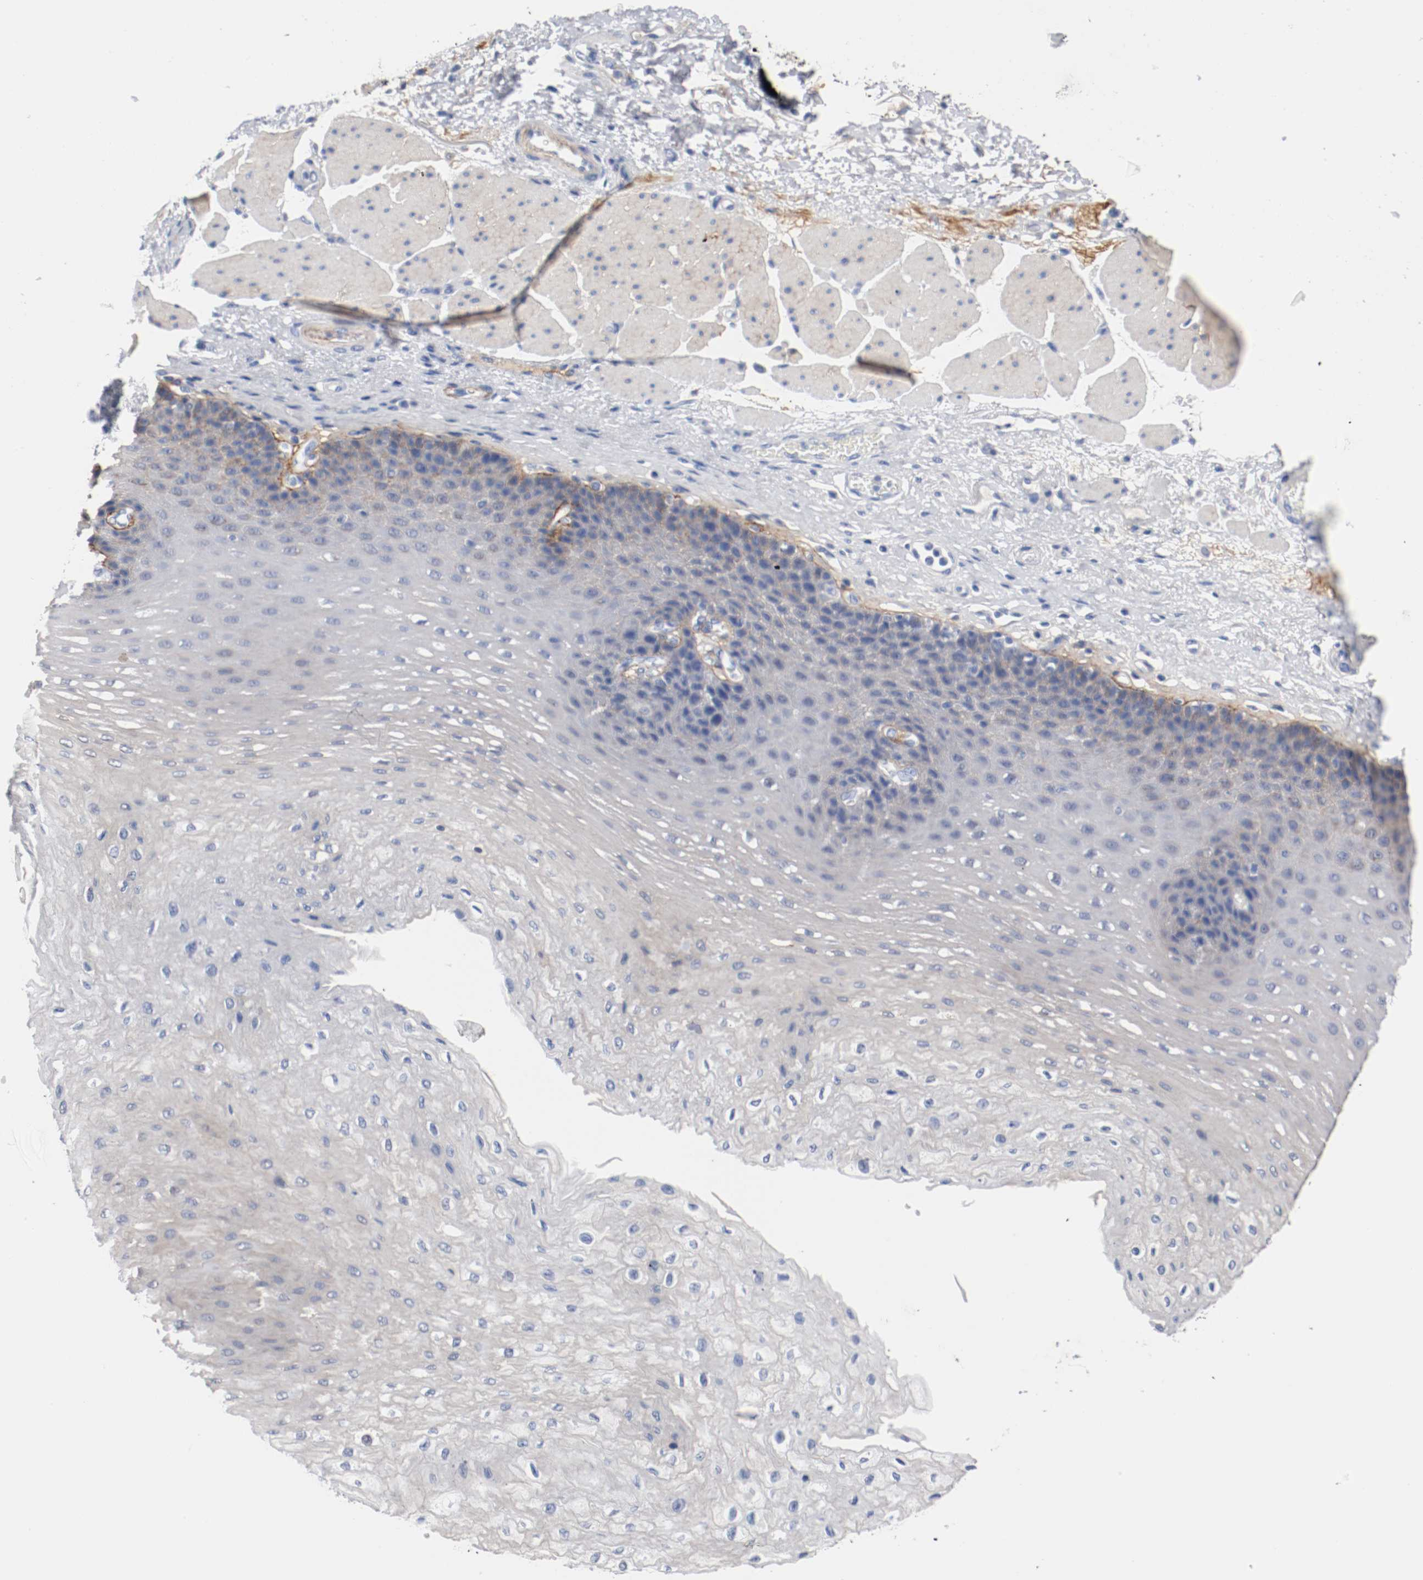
{"staining": {"intensity": "weak", "quantity": "<25%", "location": "cytoplasmic/membranous"}, "tissue": "esophagus", "cell_type": "Squamous epithelial cells", "image_type": "normal", "snomed": [{"axis": "morphology", "description": "Normal tissue, NOS"}, {"axis": "topography", "description": "Esophagus"}], "caption": "DAB immunohistochemical staining of normal human esophagus shows no significant expression in squamous epithelial cells.", "gene": "TNC", "patient": {"sex": "female", "age": 72}}